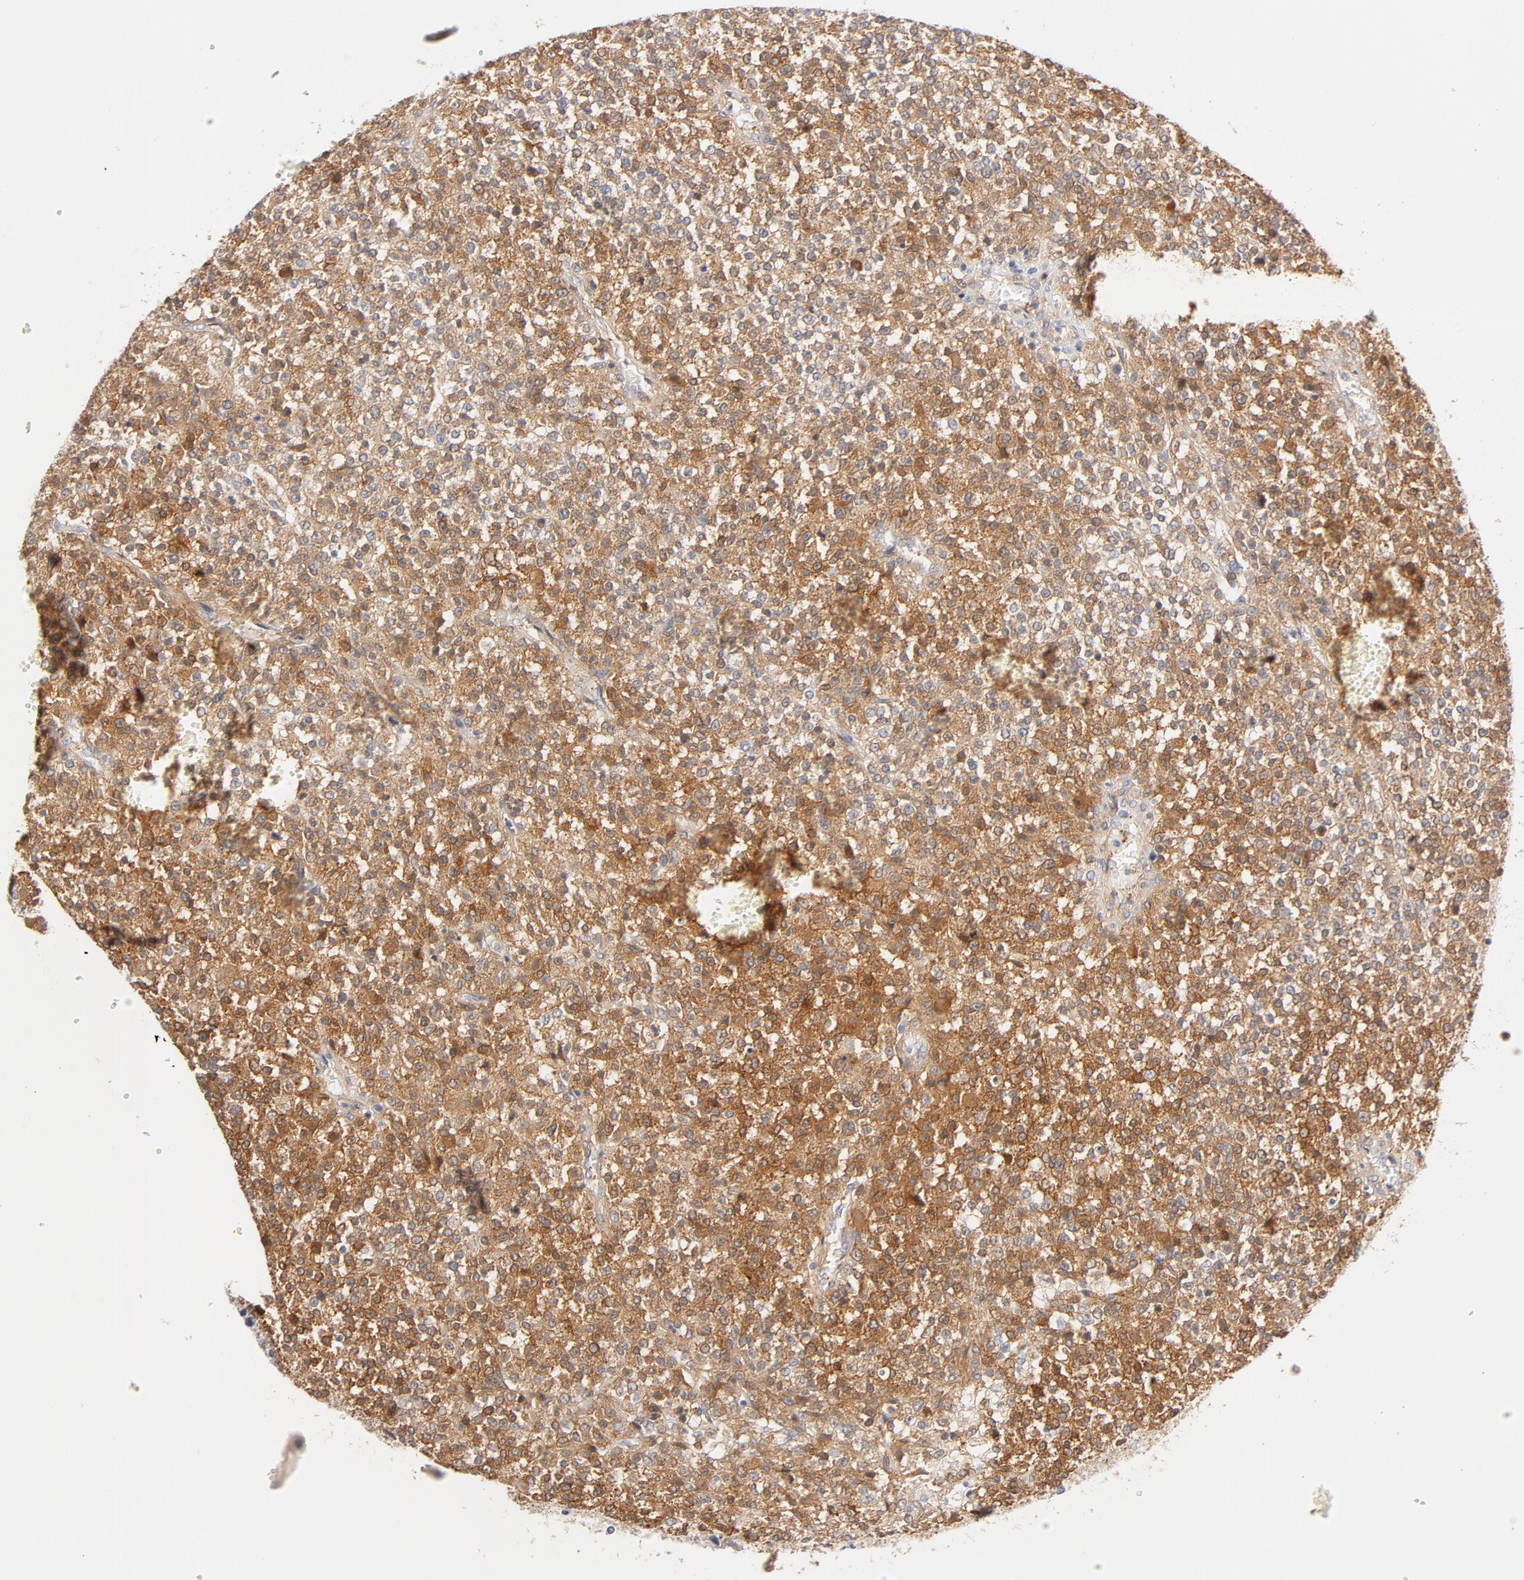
{"staining": {"intensity": "strong", "quantity": ">75%", "location": "cytoplasmic/membranous"}, "tissue": "testis cancer", "cell_type": "Tumor cells", "image_type": "cancer", "snomed": [{"axis": "morphology", "description": "Seminoma, NOS"}, {"axis": "topography", "description": "Testis"}], "caption": "Protein staining demonstrates strong cytoplasmic/membranous staining in about >75% of tumor cells in seminoma (testis). (IHC, brightfield microscopy, high magnification).", "gene": "SRC", "patient": {"sex": "male", "age": 59}}